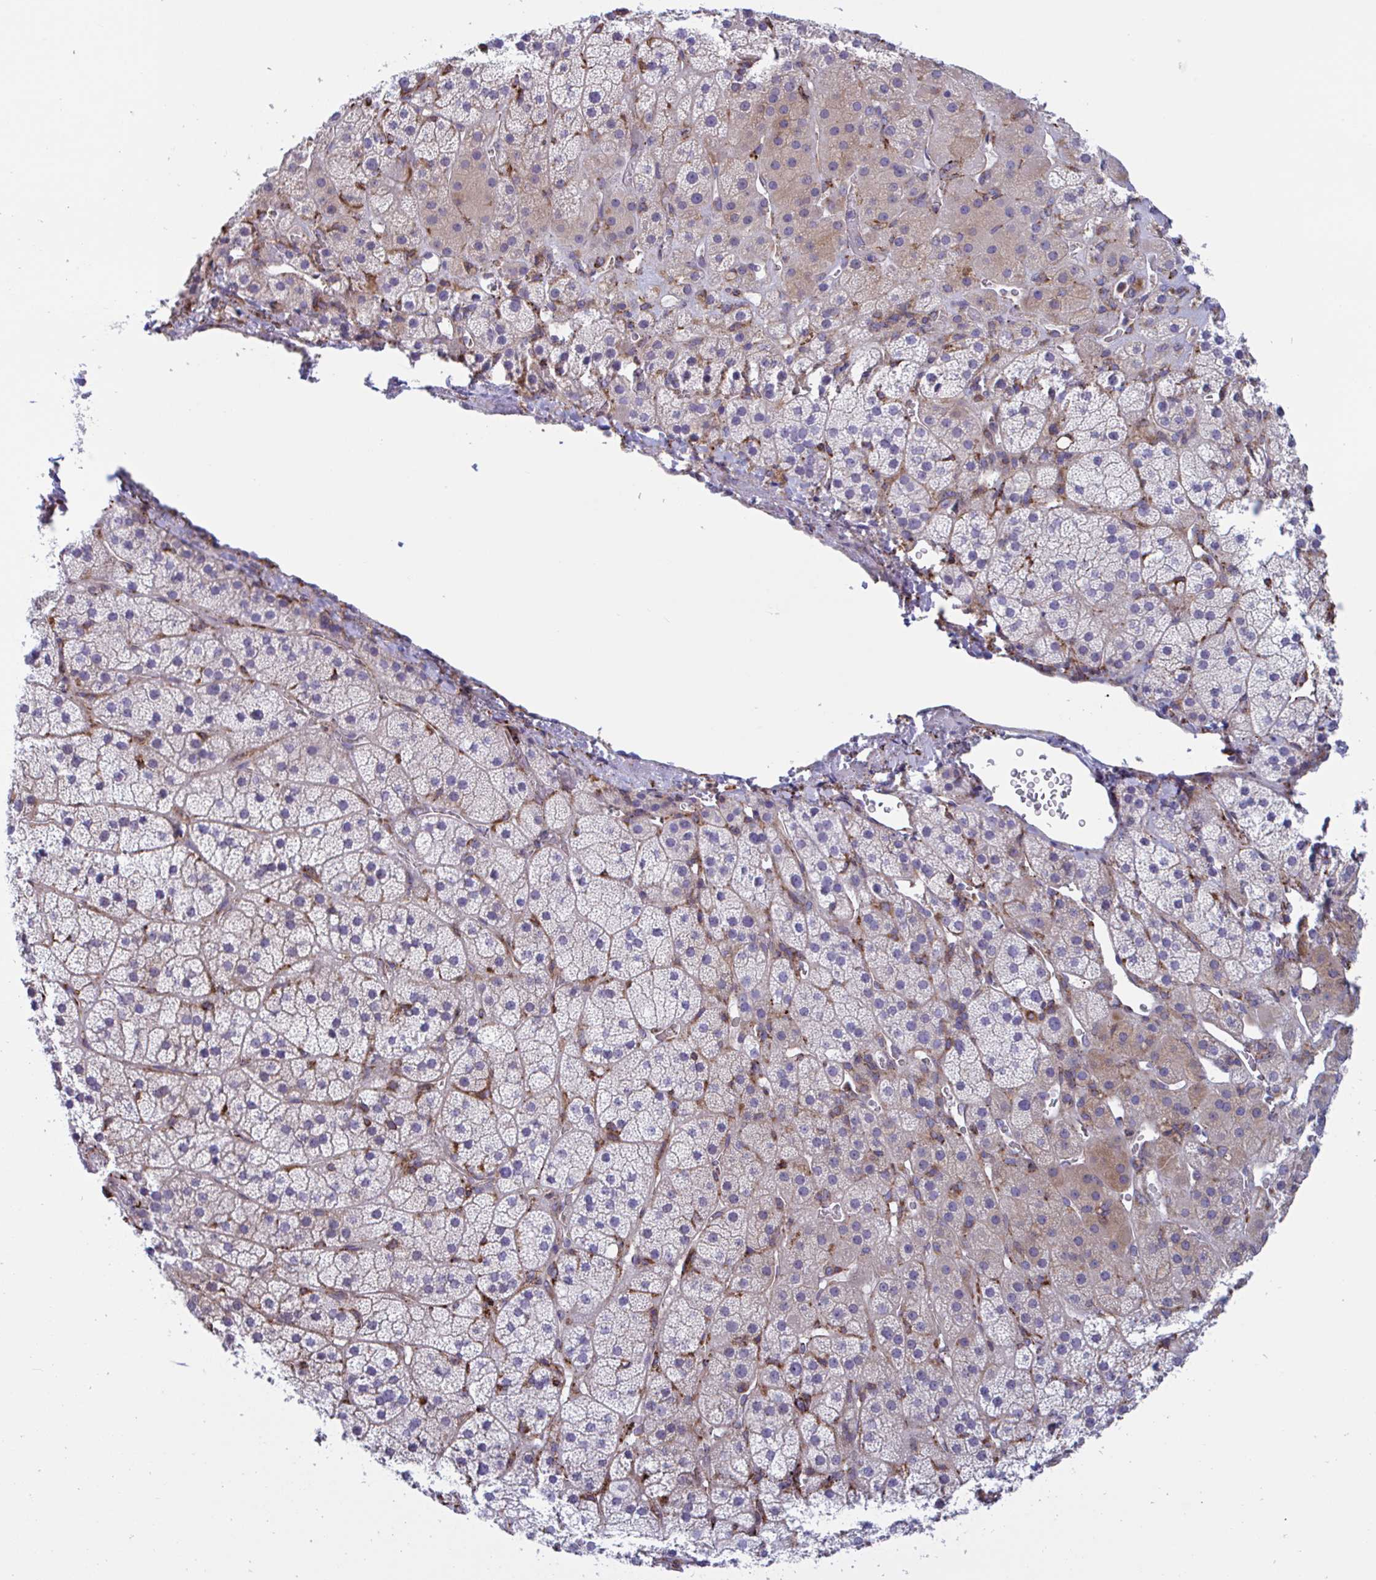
{"staining": {"intensity": "moderate", "quantity": "25%-75%", "location": "cytoplasmic/membranous"}, "tissue": "adrenal gland", "cell_type": "Glandular cells", "image_type": "normal", "snomed": [{"axis": "morphology", "description": "Normal tissue, NOS"}, {"axis": "topography", "description": "Adrenal gland"}], "caption": "IHC (DAB) staining of normal human adrenal gland demonstrates moderate cytoplasmic/membranous protein staining in approximately 25%-75% of glandular cells. The staining is performed using DAB (3,3'-diaminobenzidine) brown chromogen to label protein expression. The nuclei are counter-stained blue using hematoxylin.", "gene": "PEAK3", "patient": {"sex": "male", "age": 57}}